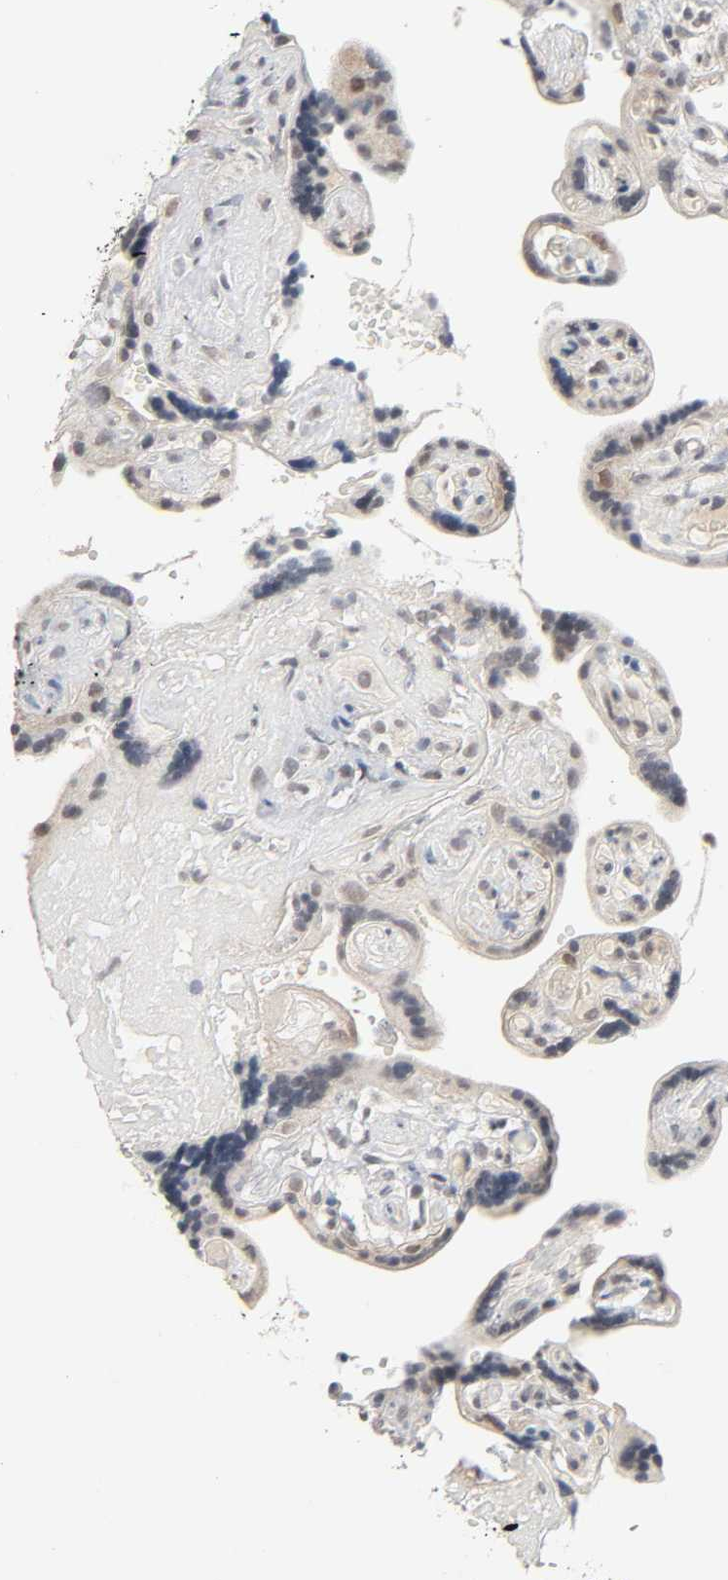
{"staining": {"intensity": "weak", "quantity": "25%-75%", "location": "cytoplasmic/membranous,nuclear"}, "tissue": "placenta", "cell_type": "Decidual cells", "image_type": "normal", "snomed": [{"axis": "morphology", "description": "Normal tissue, NOS"}, {"axis": "topography", "description": "Placenta"}], "caption": "The image exhibits staining of benign placenta, revealing weak cytoplasmic/membranous,nuclear protein staining (brown color) within decidual cells.", "gene": "MAPKAPK5", "patient": {"sex": "female", "age": 30}}